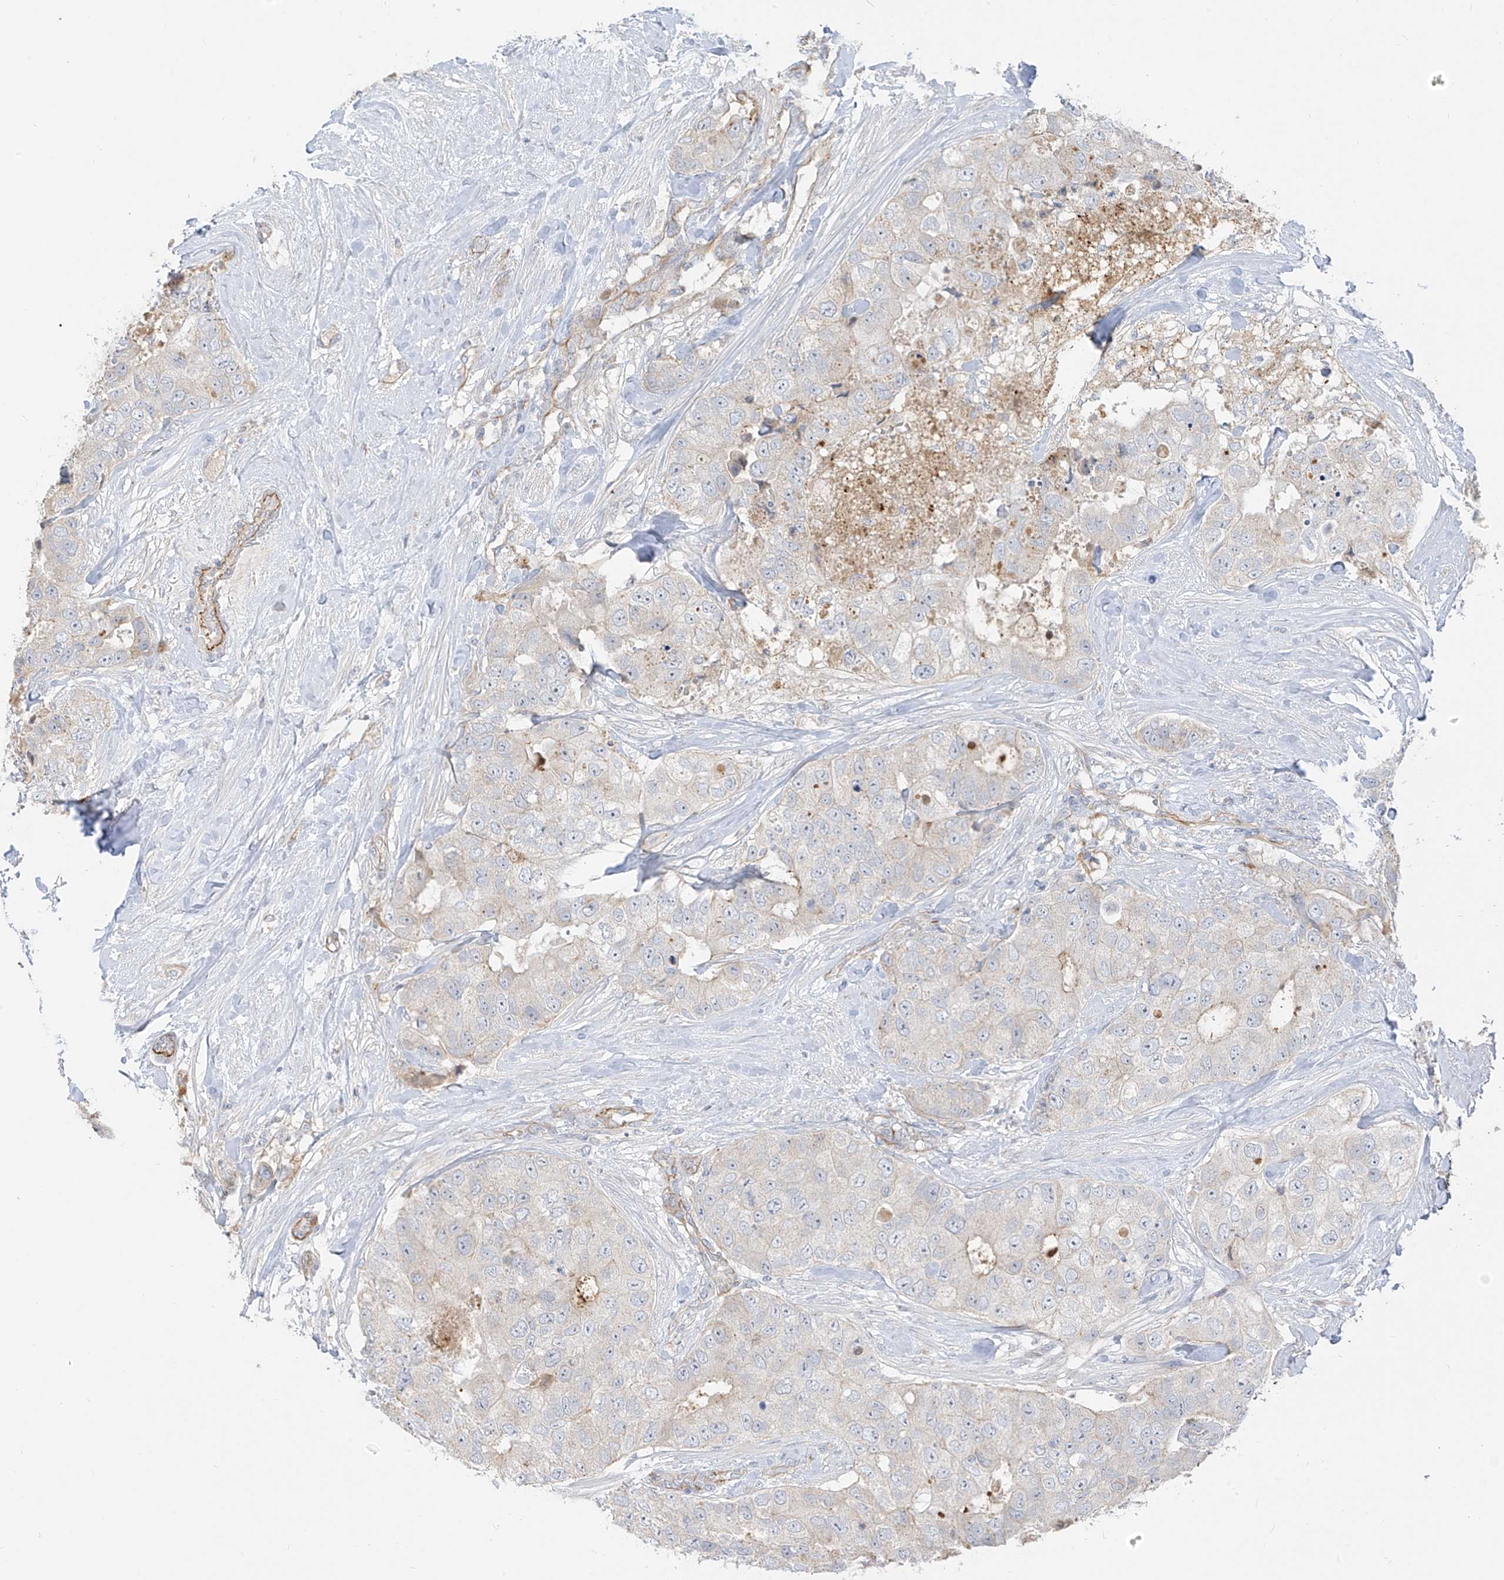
{"staining": {"intensity": "negative", "quantity": "none", "location": "none"}, "tissue": "breast cancer", "cell_type": "Tumor cells", "image_type": "cancer", "snomed": [{"axis": "morphology", "description": "Duct carcinoma"}, {"axis": "topography", "description": "Breast"}], "caption": "The immunohistochemistry image has no significant positivity in tumor cells of breast cancer tissue.", "gene": "C2orf42", "patient": {"sex": "female", "age": 62}}